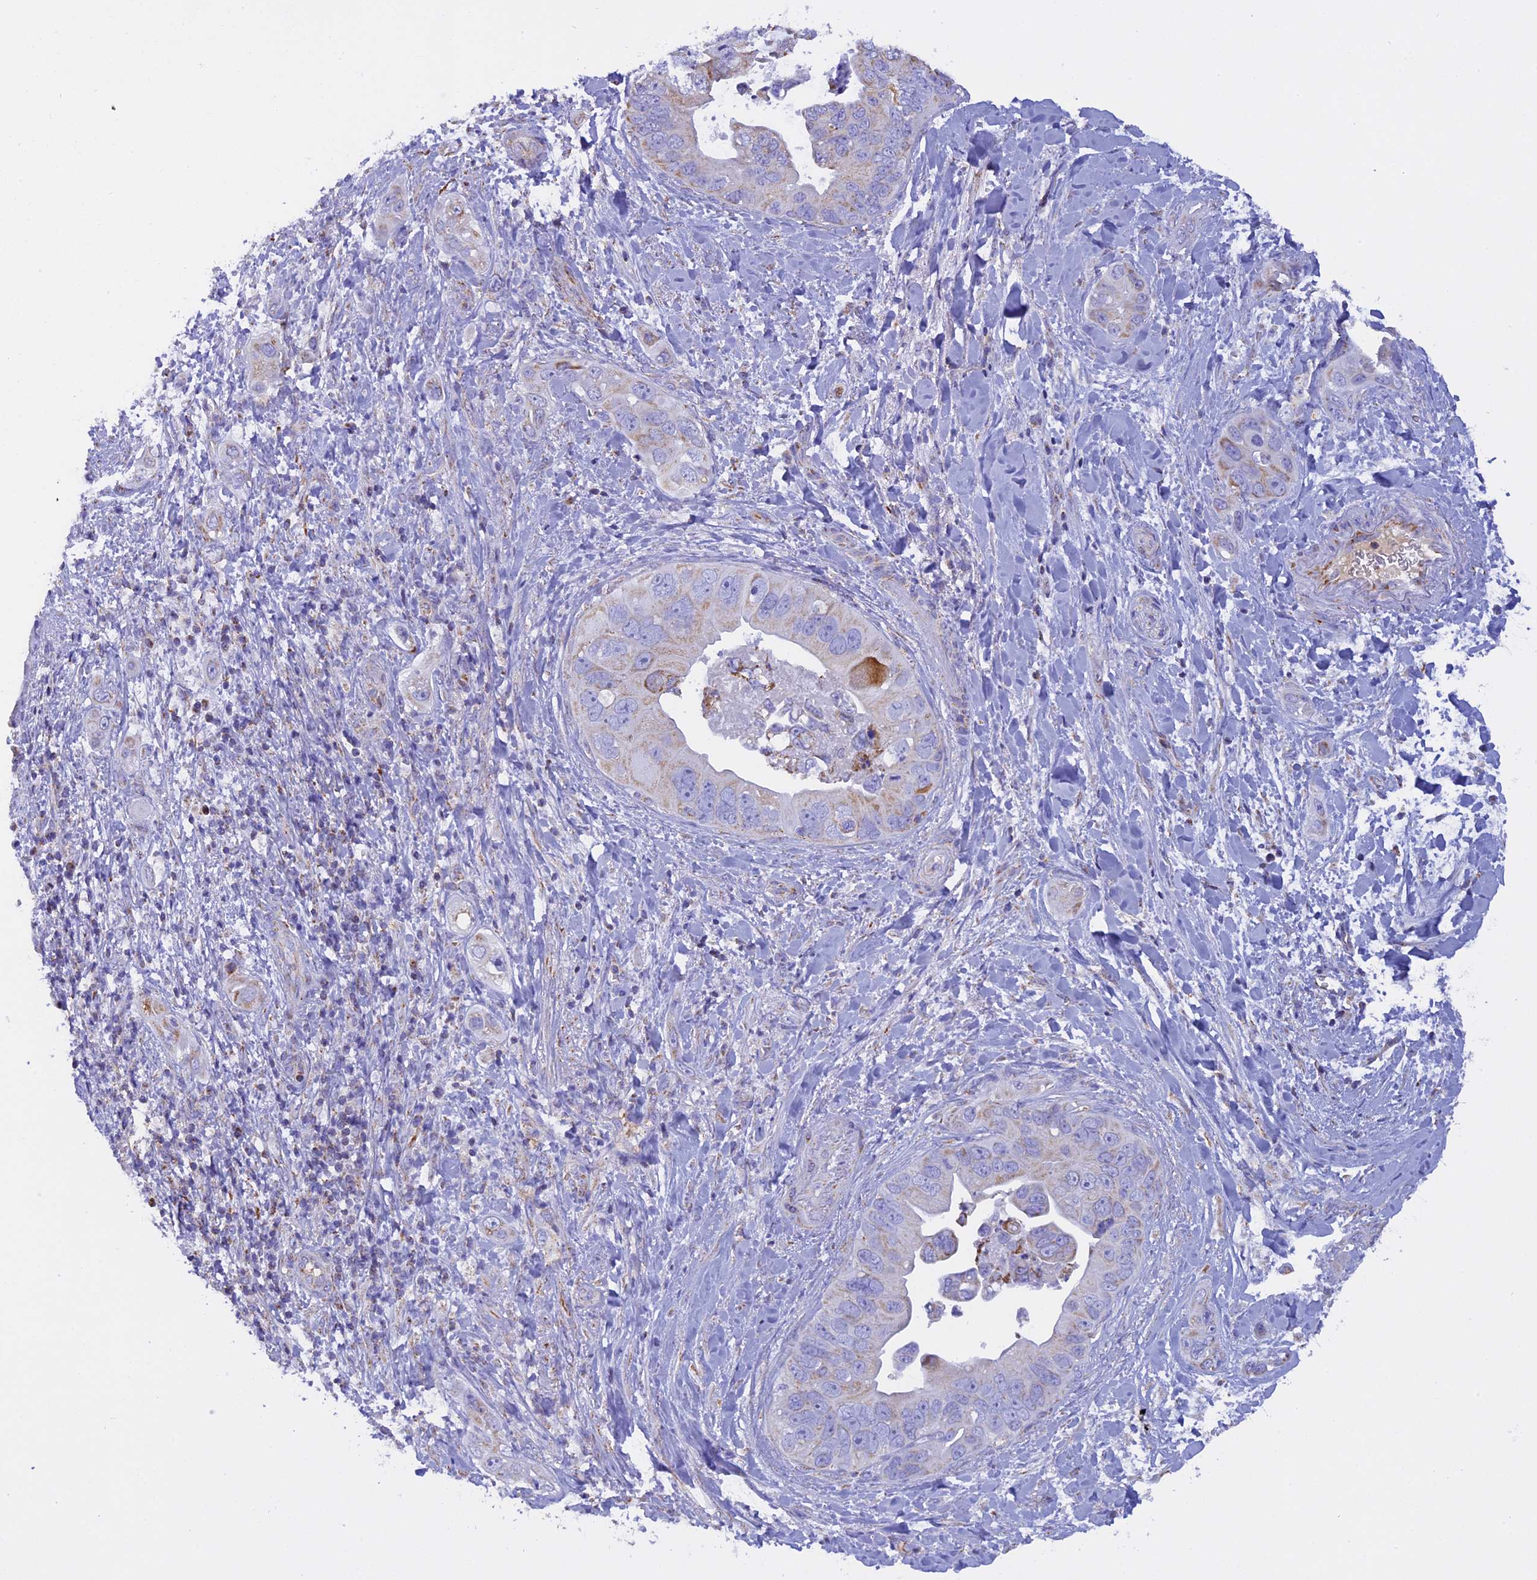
{"staining": {"intensity": "moderate", "quantity": "<25%", "location": "cytoplasmic/membranous"}, "tissue": "pancreatic cancer", "cell_type": "Tumor cells", "image_type": "cancer", "snomed": [{"axis": "morphology", "description": "Adenocarcinoma, NOS"}, {"axis": "topography", "description": "Pancreas"}], "caption": "Immunohistochemistry photomicrograph of neoplastic tissue: adenocarcinoma (pancreatic) stained using IHC displays low levels of moderate protein expression localized specifically in the cytoplasmic/membranous of tumor cells, appearing as a cytoplasmic/membranous brown color.", "gene": "KCNG1", "patient": {"sex": "female", "age": 78}}